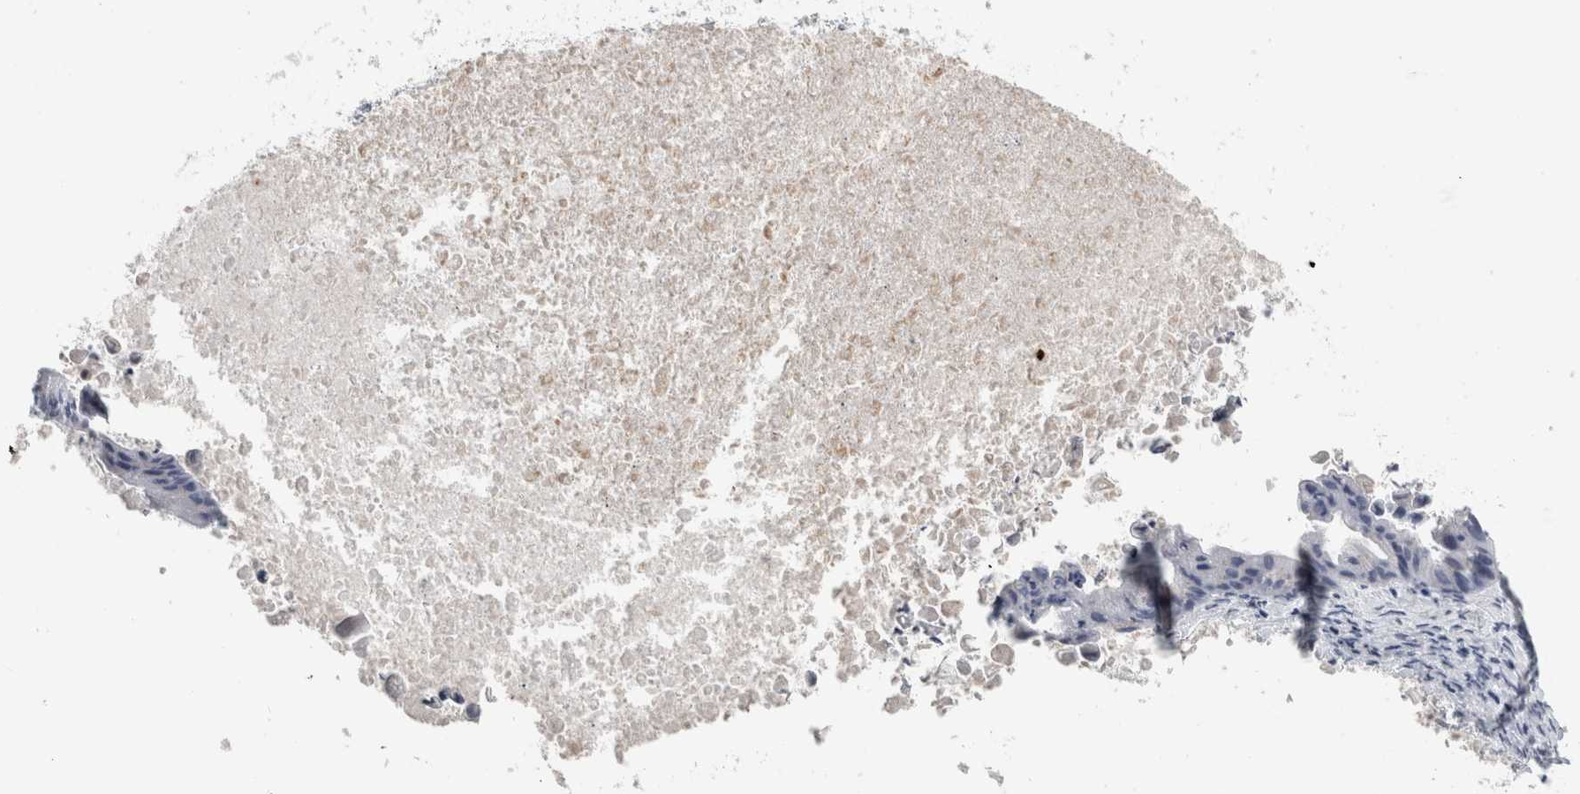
{"staining": {"intensity": "negative", "quantity": "none", "location": "none"}, "tissue": "ovarian cancer", "cell_type": "Tumor cells", "image_type": "cancer", "snomed": [{"axis": "morphology", "description": "Cystadenocarcinoma, mucinous, NOS"}, {"axis": "topography", "description": "Ovary"}], "caption": "Tumor cells show no significant positivity in ovarian cancer (mucinous cystadenocarcinoma). Brightfield microscopy of immunohistochemistry (IHC) stained with DAB (3,3'-diaminobenzidine) (brown) and hematoxylin (blue), captured at high magnification.", "gene": "CPE", "patient": {"sex": "female", "age": 37}}